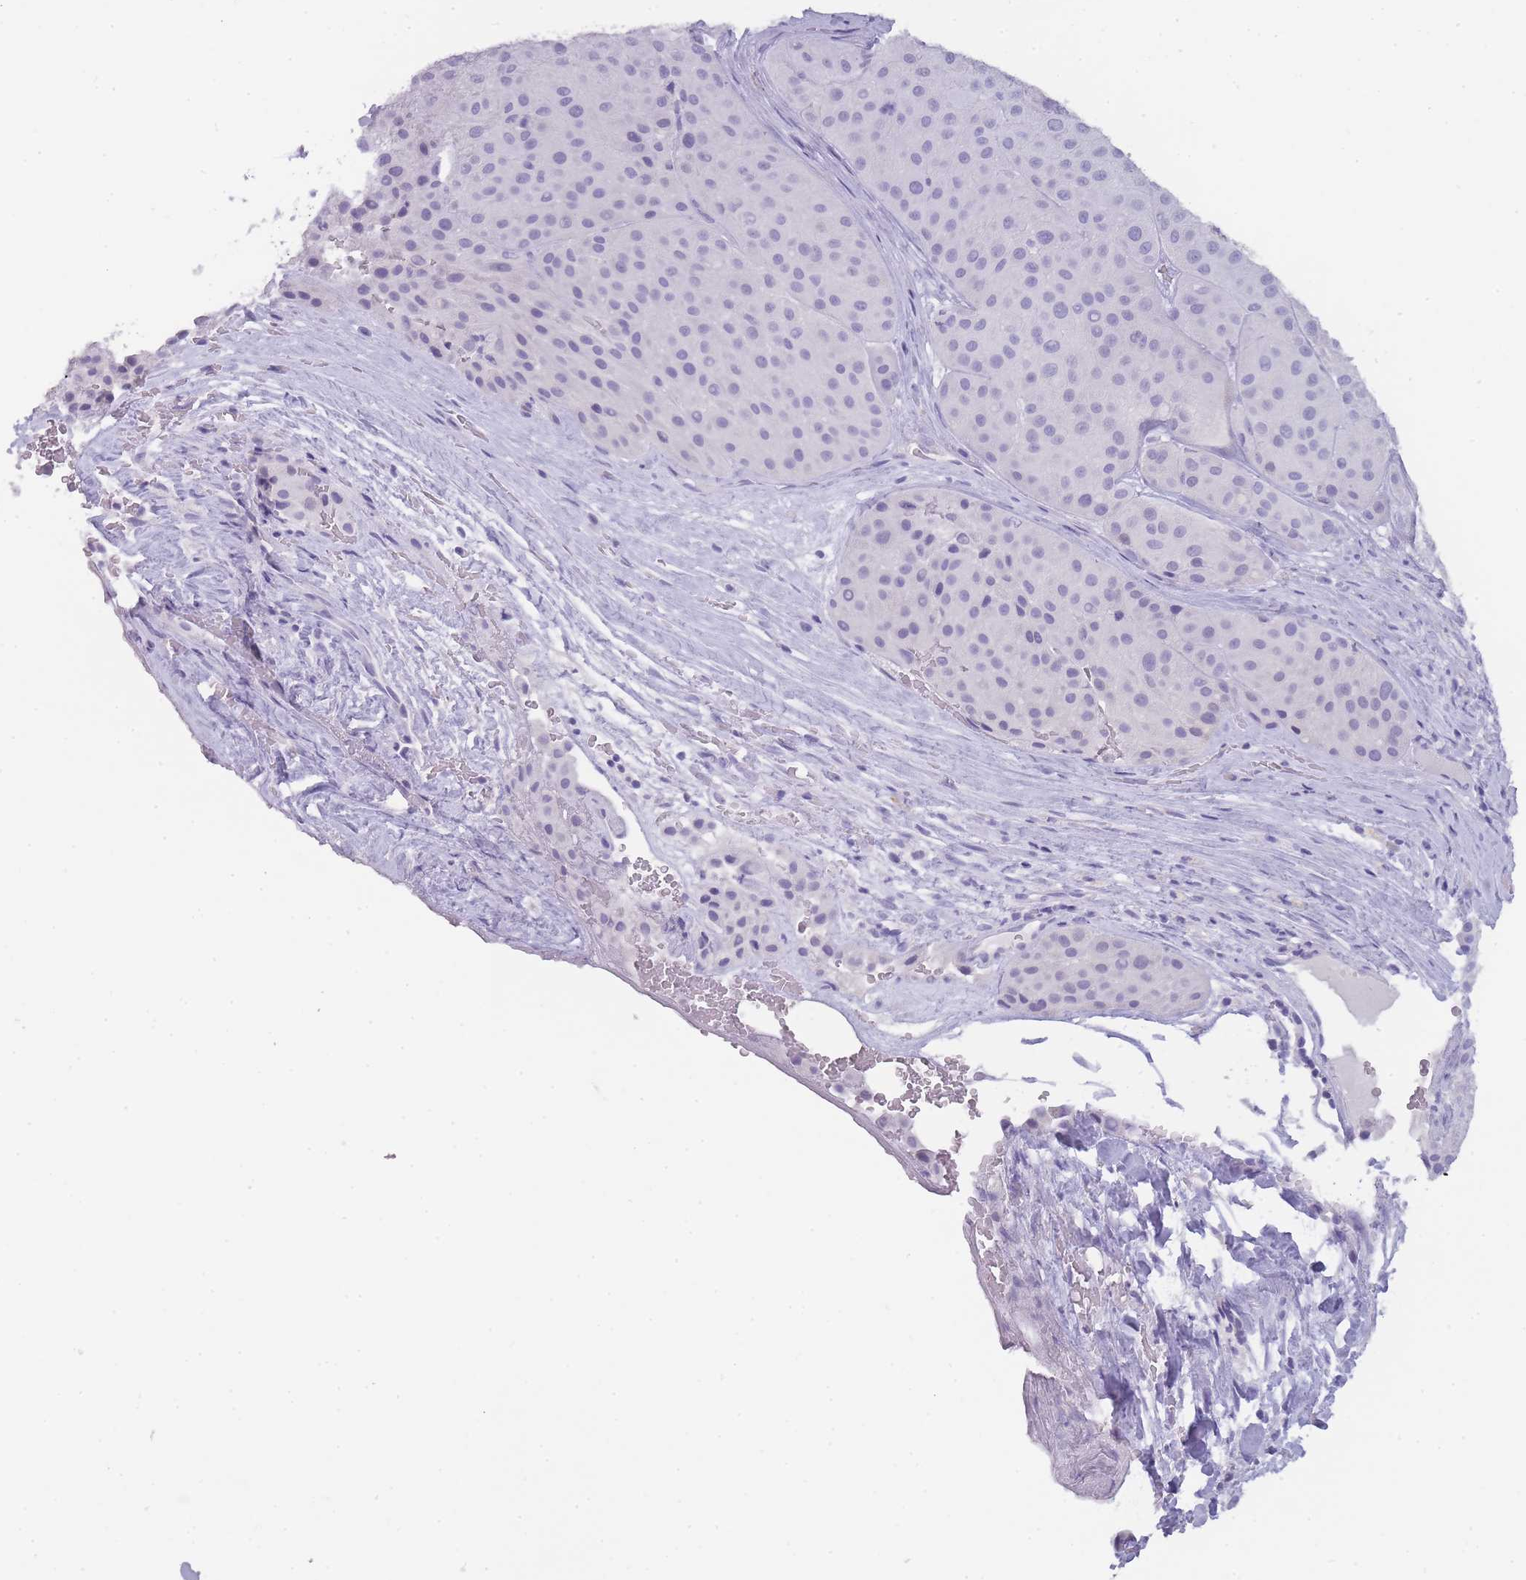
{"staining": {"intensity": "negative", "quantity": "none", "location": "none"}, "tissue": "melanoma", "cell_type": "Tumor cells", "image_type": "cancer", "snomed": [{"axis": "morphology", "description": "Malignant melanoma, Metastatic site"}, {"axis": "topography", "description": "Smooth muscle"}], "caption": "An immunohistochemistry photomicrograph of melanoma is shown. There is no staining in tumor cells of melanoma.", "gene": "TCP11", "patient": {"sex": "male", "age": 41}}